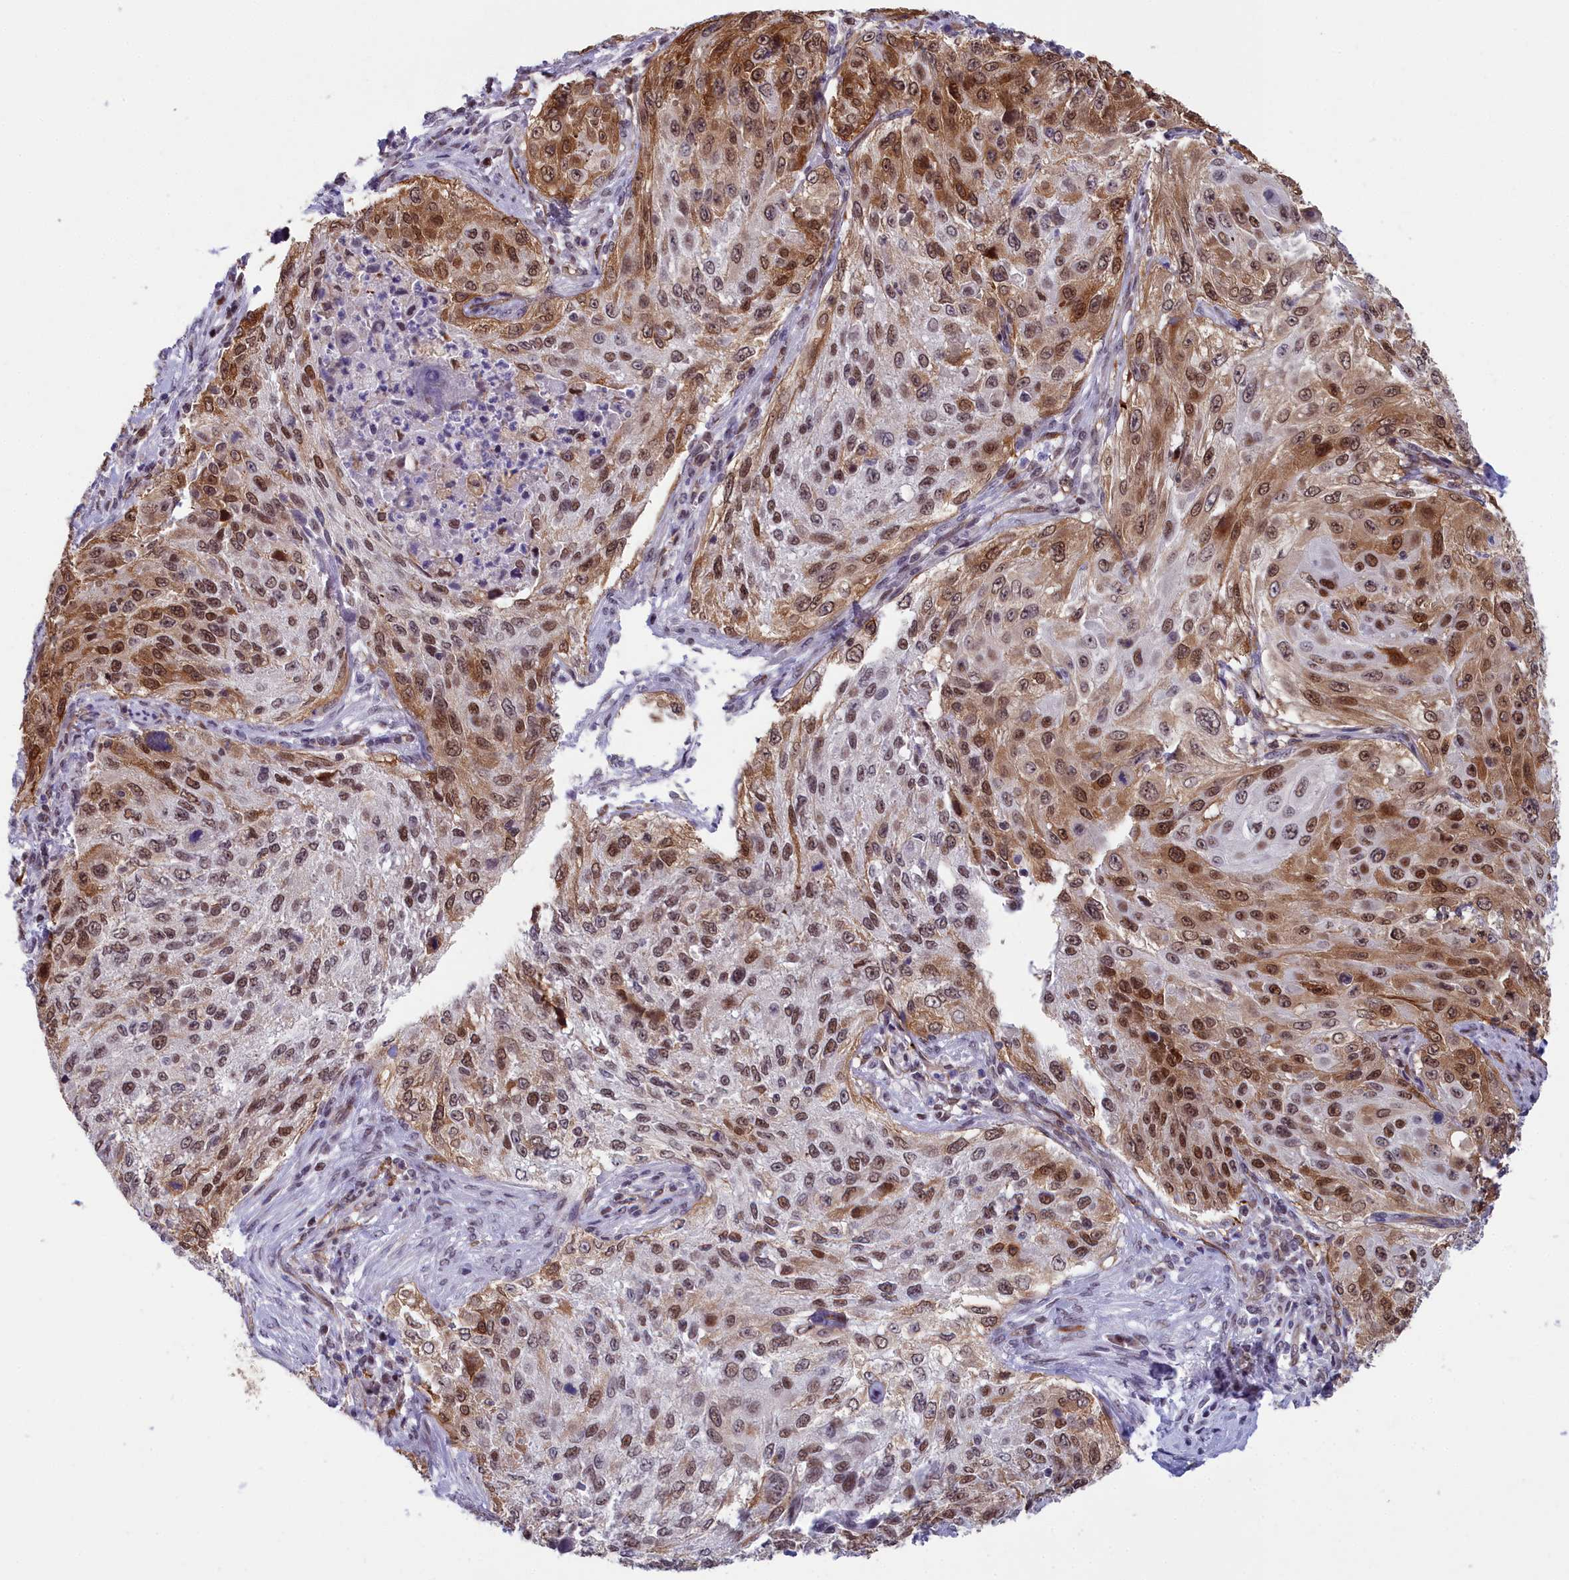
{"staining": {"intensity": "strong", "quantity": ">75%", "location": "cytoplasmic/membranous,nuclear"}, "tissue": "cervical cancer", "cell_type": "Tumor cells", "image_type": "cancer", "snomed": [{"axis": "morphology", "description": "Squamous cell carcinoma, NOS"}, {"axis": "topography", "description": "Cervix"}], "caption": "A photomicrograph of human cervical cancer stained for a protein demonstrates strong cytoplasmic/membranous and nuclear brown staining in tumor cells.", "gene": "CCDC97", "patient": {"sex": "female", "age": 42}}